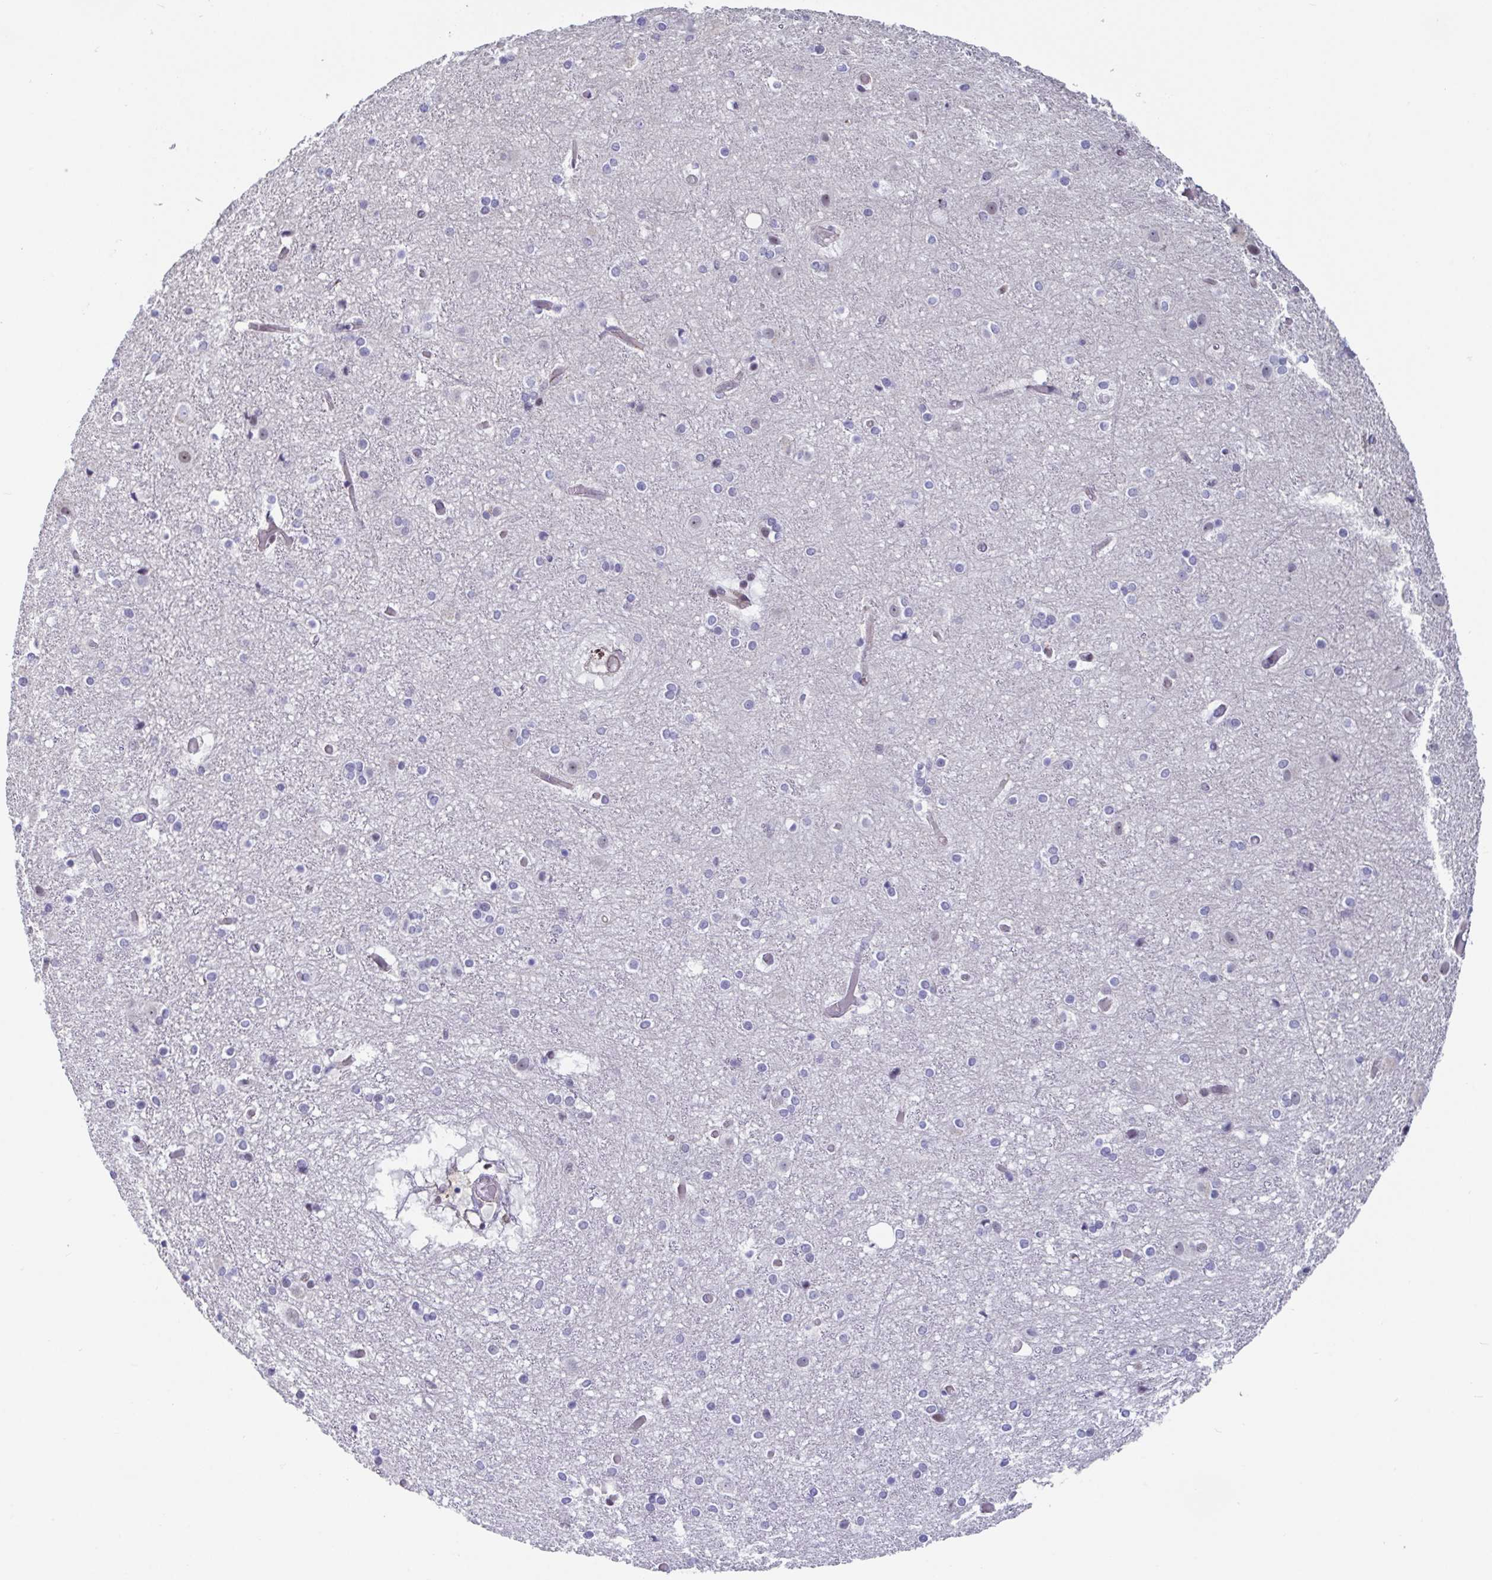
{"staining": {"intensity": "weak", "quantity": "<25%", "location": "nuclear"}, "tissue": "cerebral cortex", "cell_type": "Endothelial cells", "image_type": "normal", "snomed": [{"axis": "morphology", "description": "Normal tissue, NOS"}, {"axis": "topography", "description": "Cerebral cortex"}], "caption": "DAB (3,3'-diaminobenzidine) immunohistochemical staining of normal human cerebral cortex shows no significant staining in endothelial cells.", "gene": "WDR72", "patient": {"sex": "female", "age": 52}}